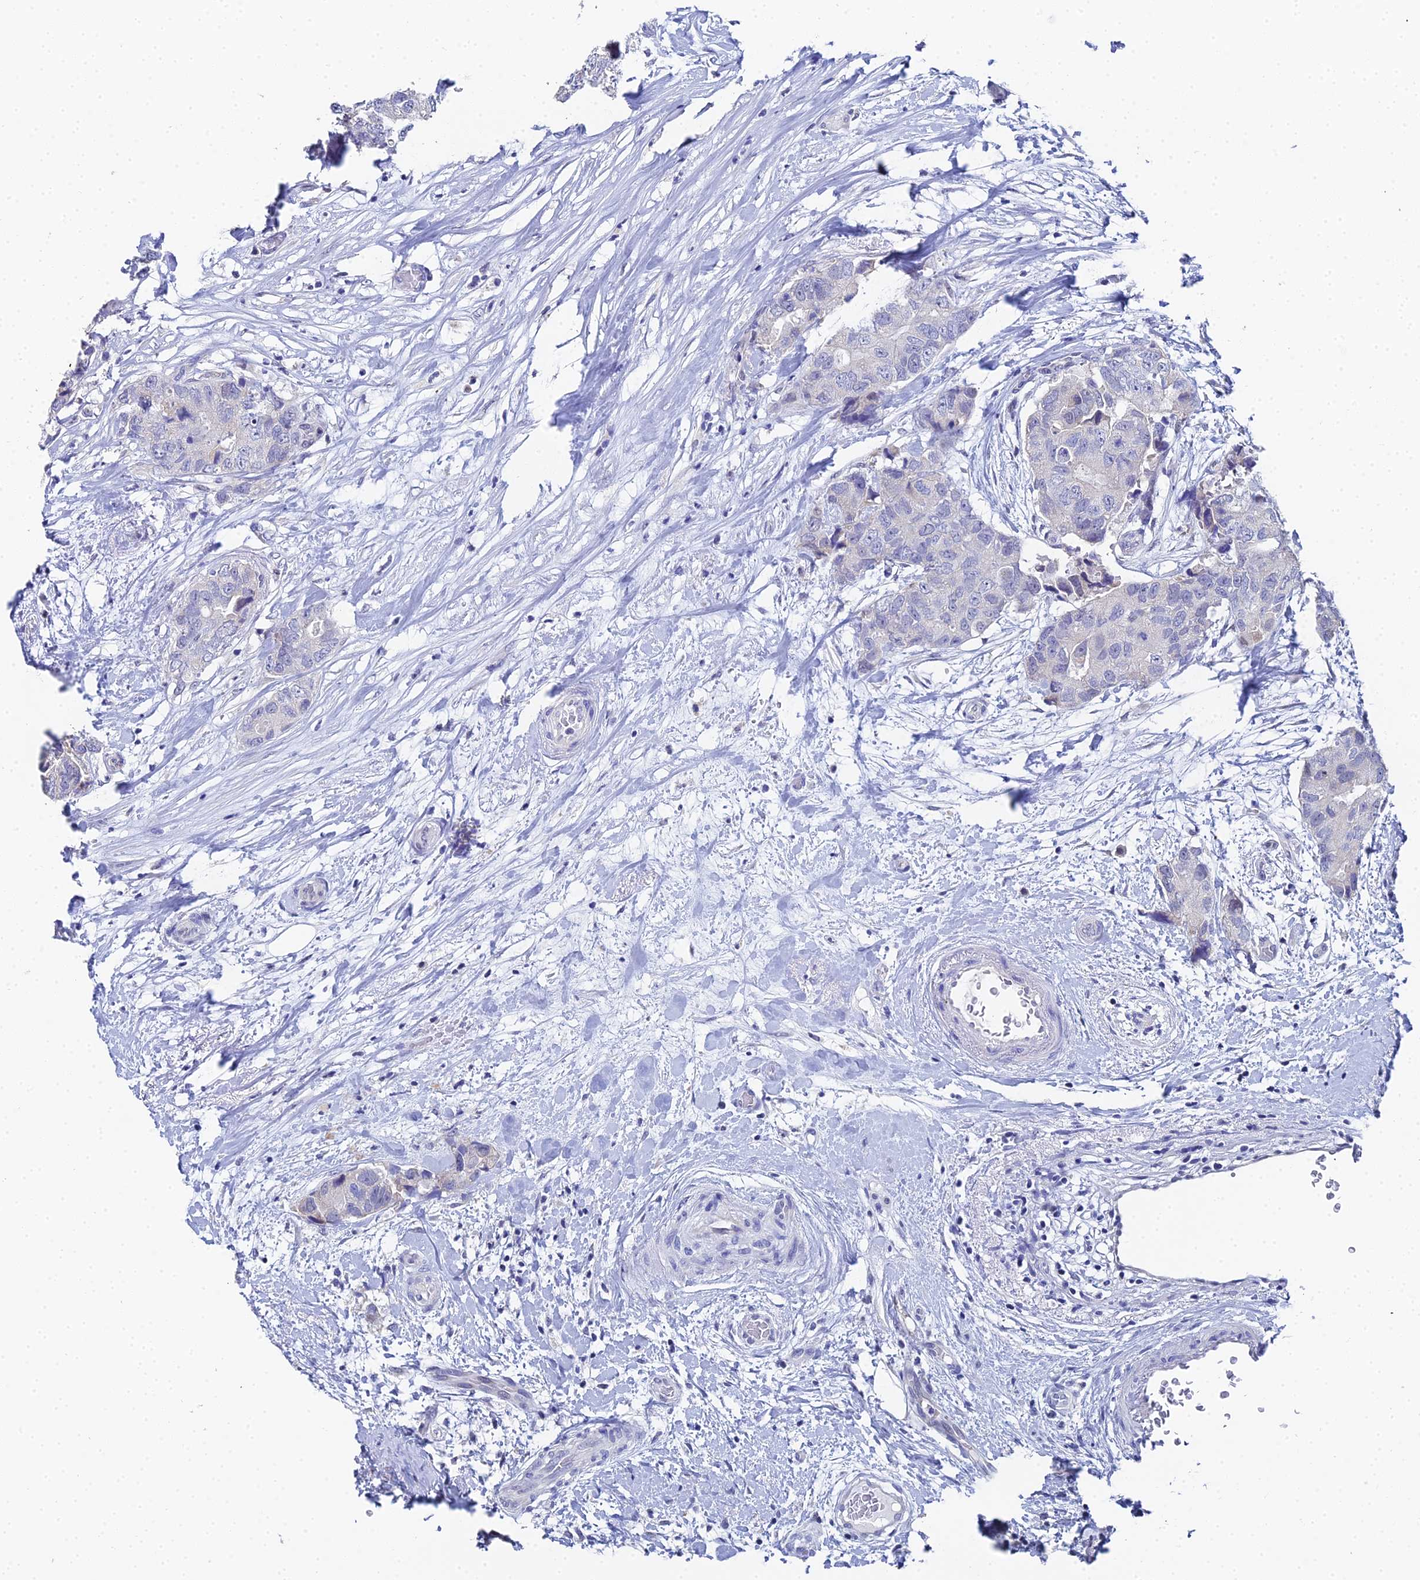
{"staining": {"intensity": "negative", "quantity": "none", "location": "none"}, "tissue": "breast cancer", "cell_type": "Tumor cells", "image_type": "cancer", "snomed": [{"axis": "morphology", "description": "Duct carcinoma"}, {"axis": "topography", "description": "Breast"}], "caption": "High power microscopy image of an immunohistochemistry micrograph of breast cancer (intraductal carcinoma), revealing no significant expression in tumor cells. (DAB (3,3'-diaminobenzidine) immunohistochemistry (IHC) with hematoxylin counter stain).", "gene": "OCM", "patient": {"sex": "female", "age": 62}}